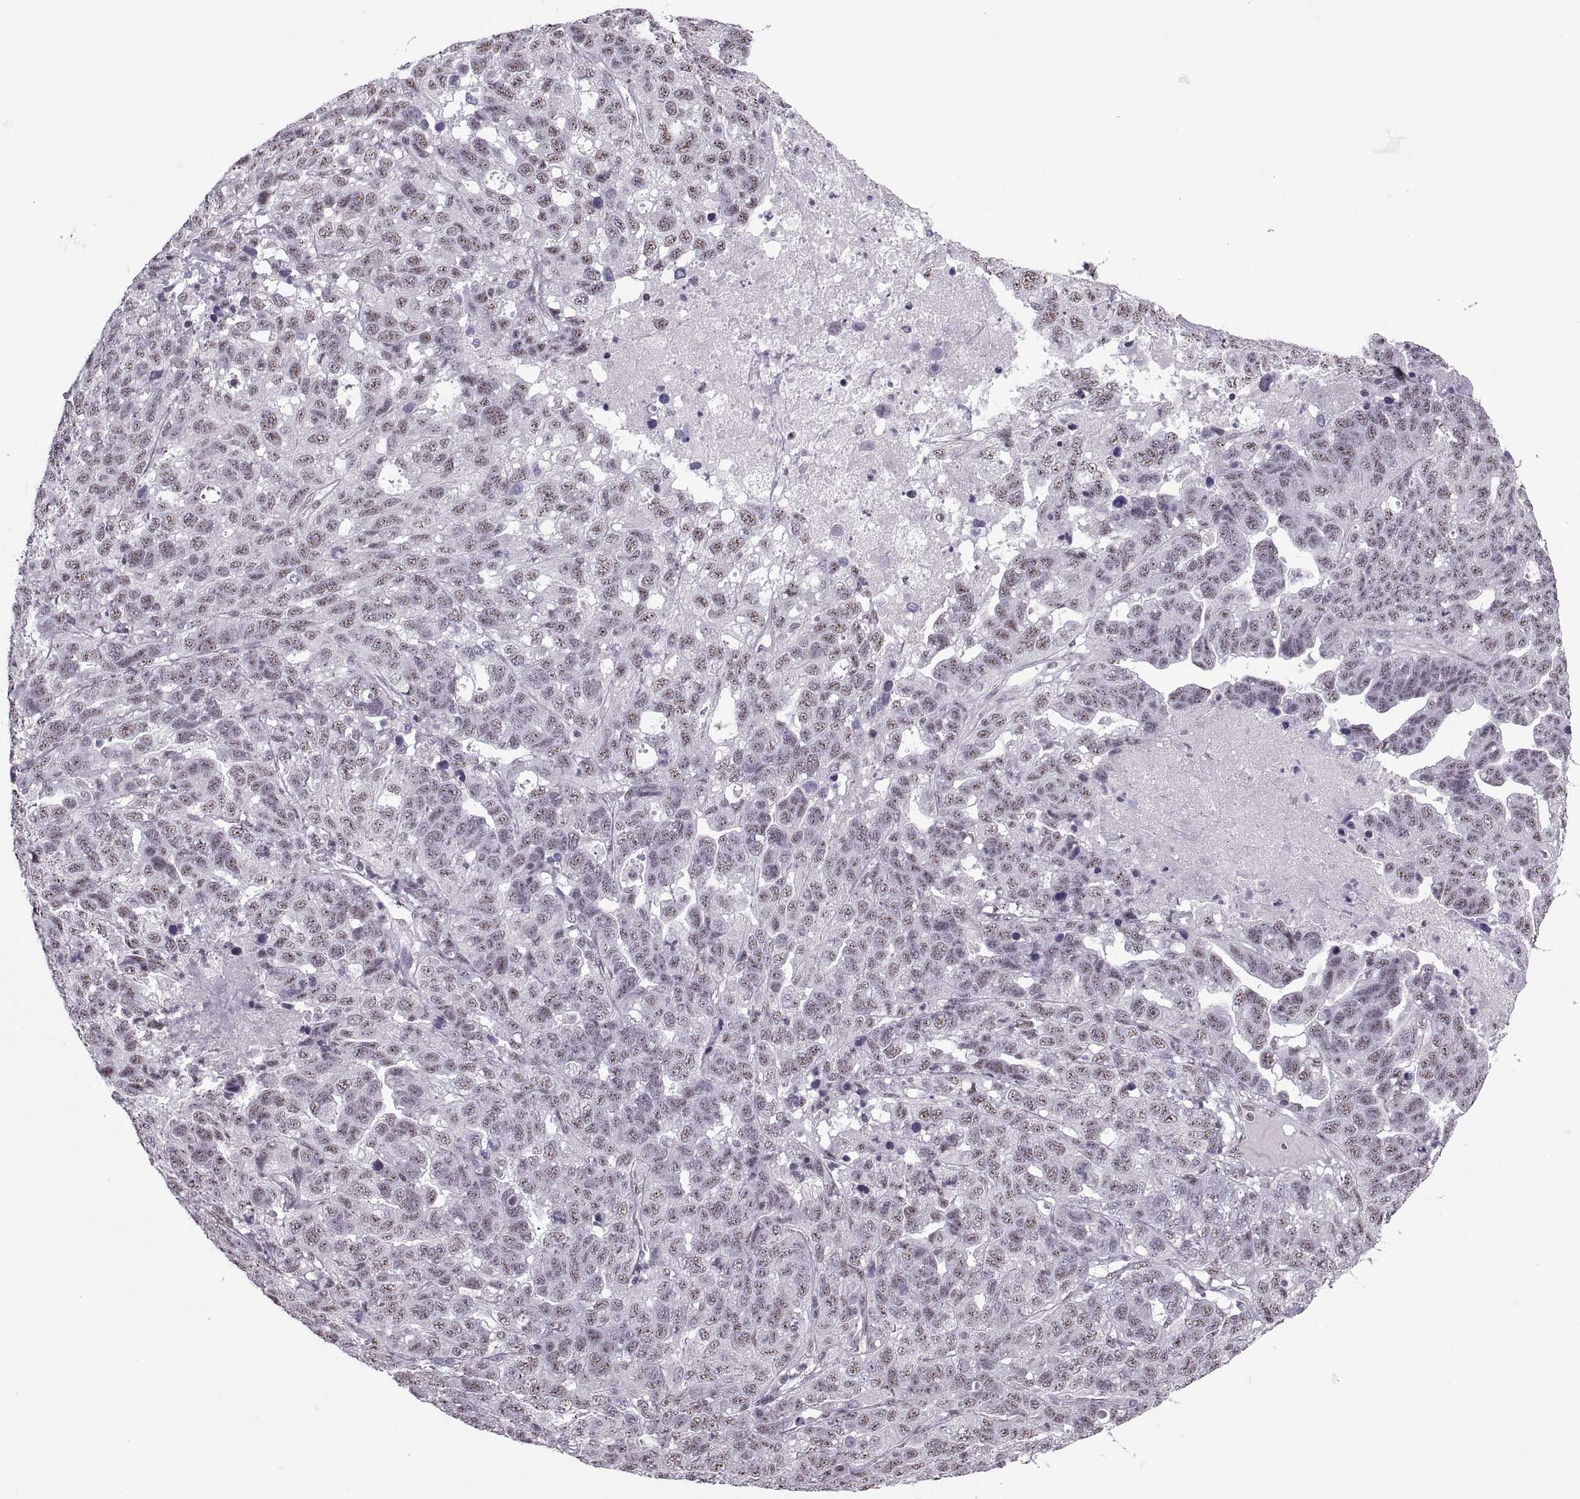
{"staining": {"intensity": "weak", "quantity": ">75%", "location": "nuclear"}, "tissue": "ovarian cancer", "cell_type": "Tumor cells", "image_type": "cancer", "snomed": [{"axis": "morphology", "description": "Cystadenocarcinoma, serous, NOS"}, {"axis": "topography", "description": "Ovary"}], "caption": "Immunohistochemical staining of ovarian cancer displays low levels of weak nuclear expression in approximately >75% of tumor cells.", "gene": "MAGEA4", "patient": {"sex": "female", "age": 71}}